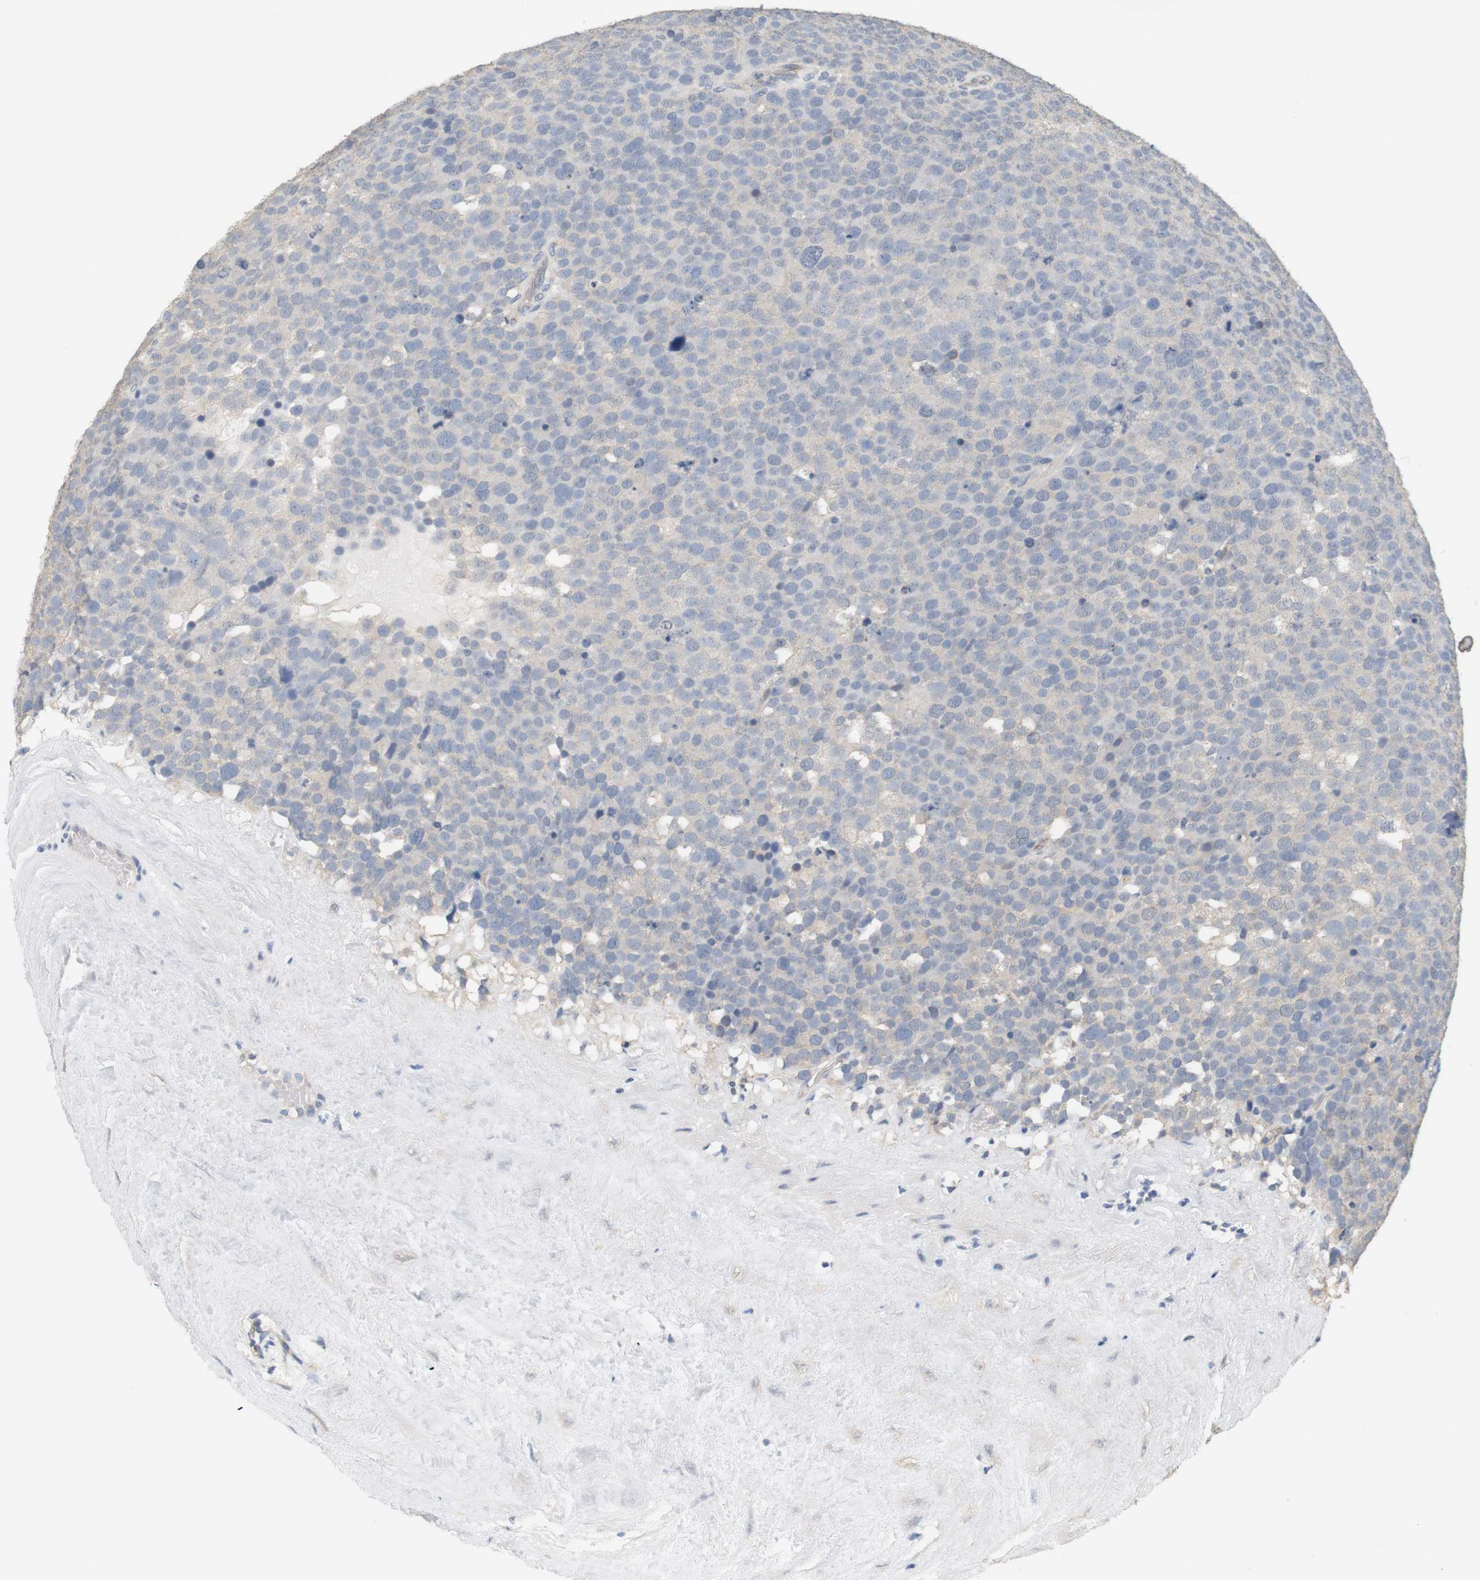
{"staining": {"intensity": "negative", "quantity": "none", "location": "none"}, "tissue": "testis cancer", "cell_type": "Tumor cells", "image_type": "cancer", "snomed": [{"axis": "morphology", "description": "Seminoma, NOS"}, {"axis": "topography", "description": "Testis"}], "caption": "DAB (3,3'-diaminobenzidine) immunohistochemical staining of testis seminoma reveals no significant expression in tumor cells.", "gene": "OSR1", "patient": {"sex": "male", "age": 71}}